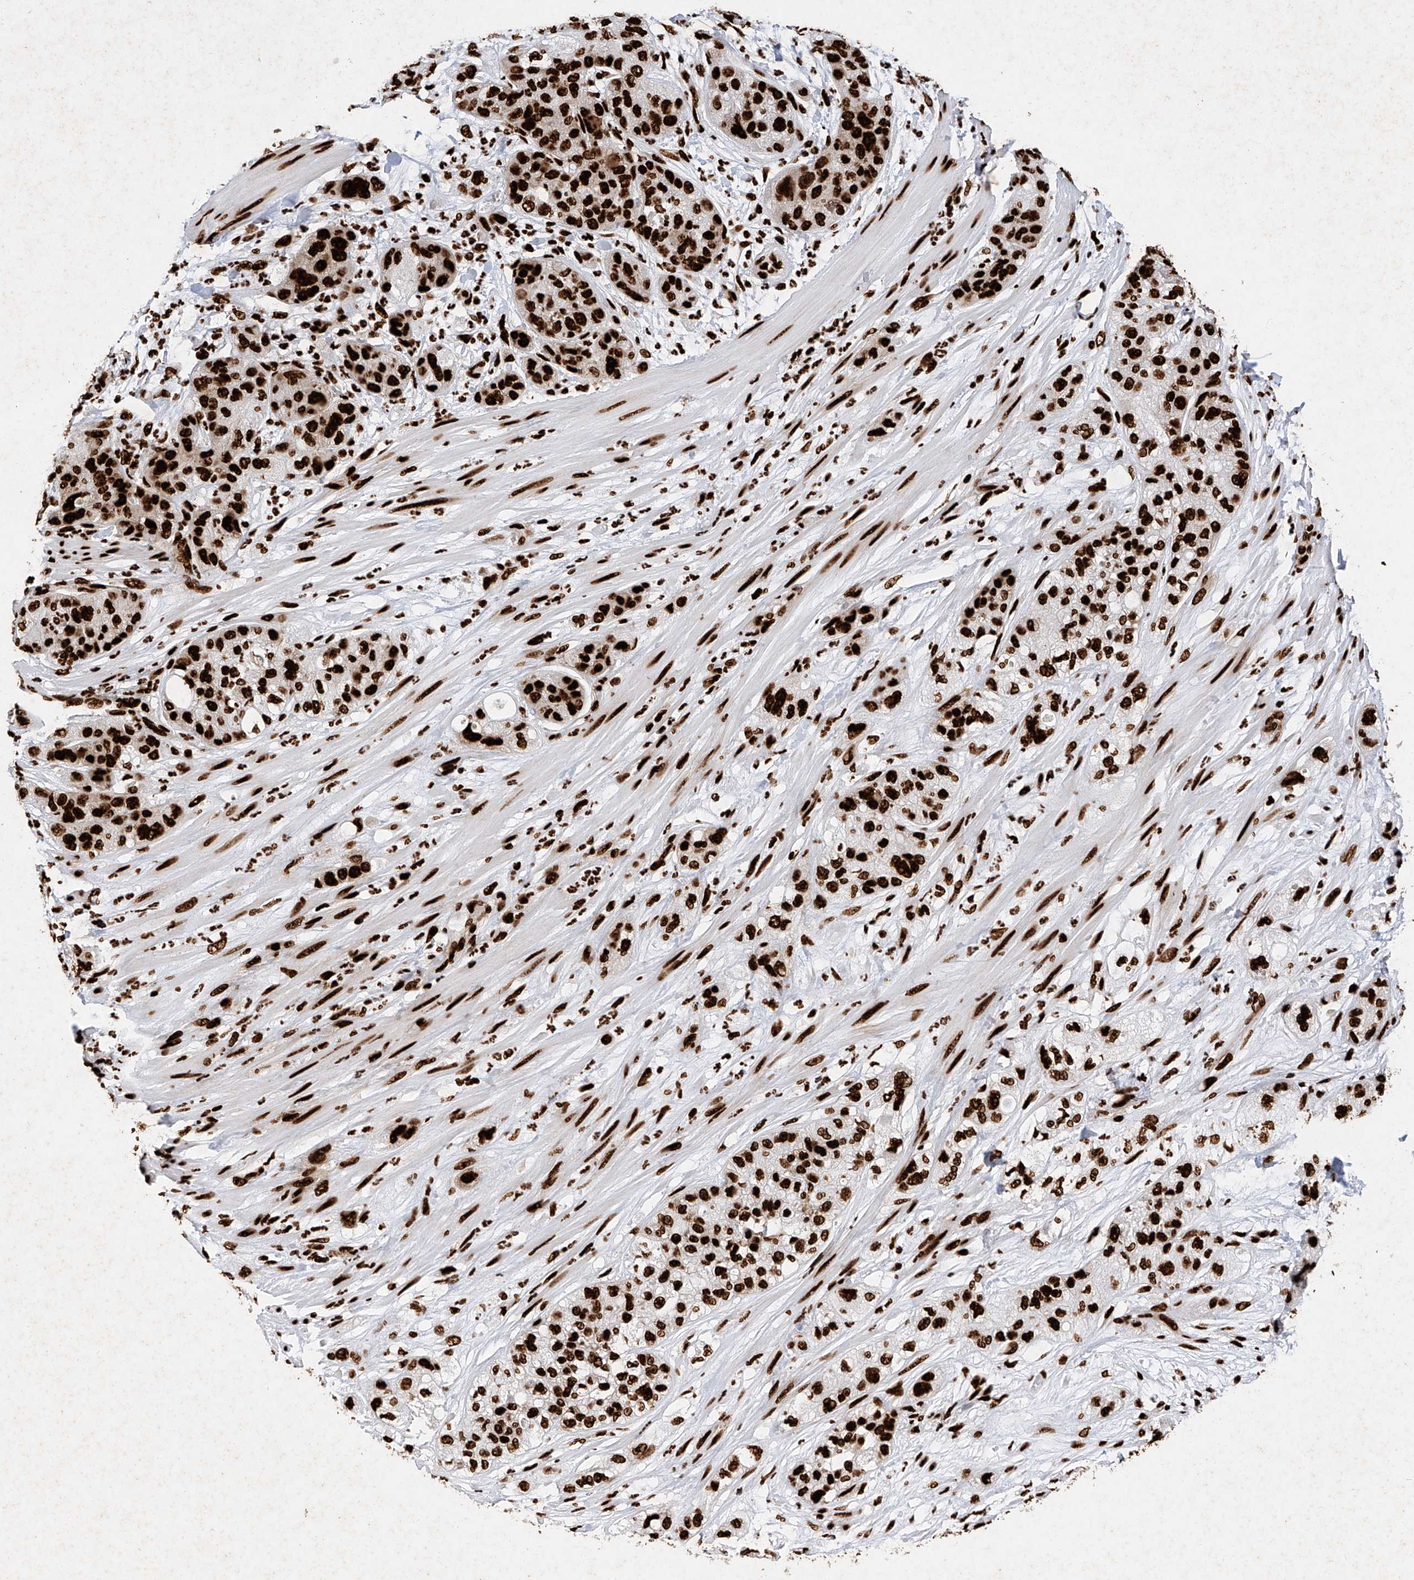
{"staining": {"intensity": "strong", "quantity": ">75%", "location": "nuclear"}, "tissue": "pancreatic cancer", "cell_type": "Tumor cells", "image_type": "cancer", "snomed": [{"axis": "morphology", "description": "Adenocarcinoma, NOS"}, {"axis": "topography", "description": "Pancreas"}], "caption": "Protein expression analysis of pancreatic cancer displays strong nuclear expression in about >75% of tumor cells.", "gene": "SRSF6", "patient": {"sex": "female", "age": 78}}